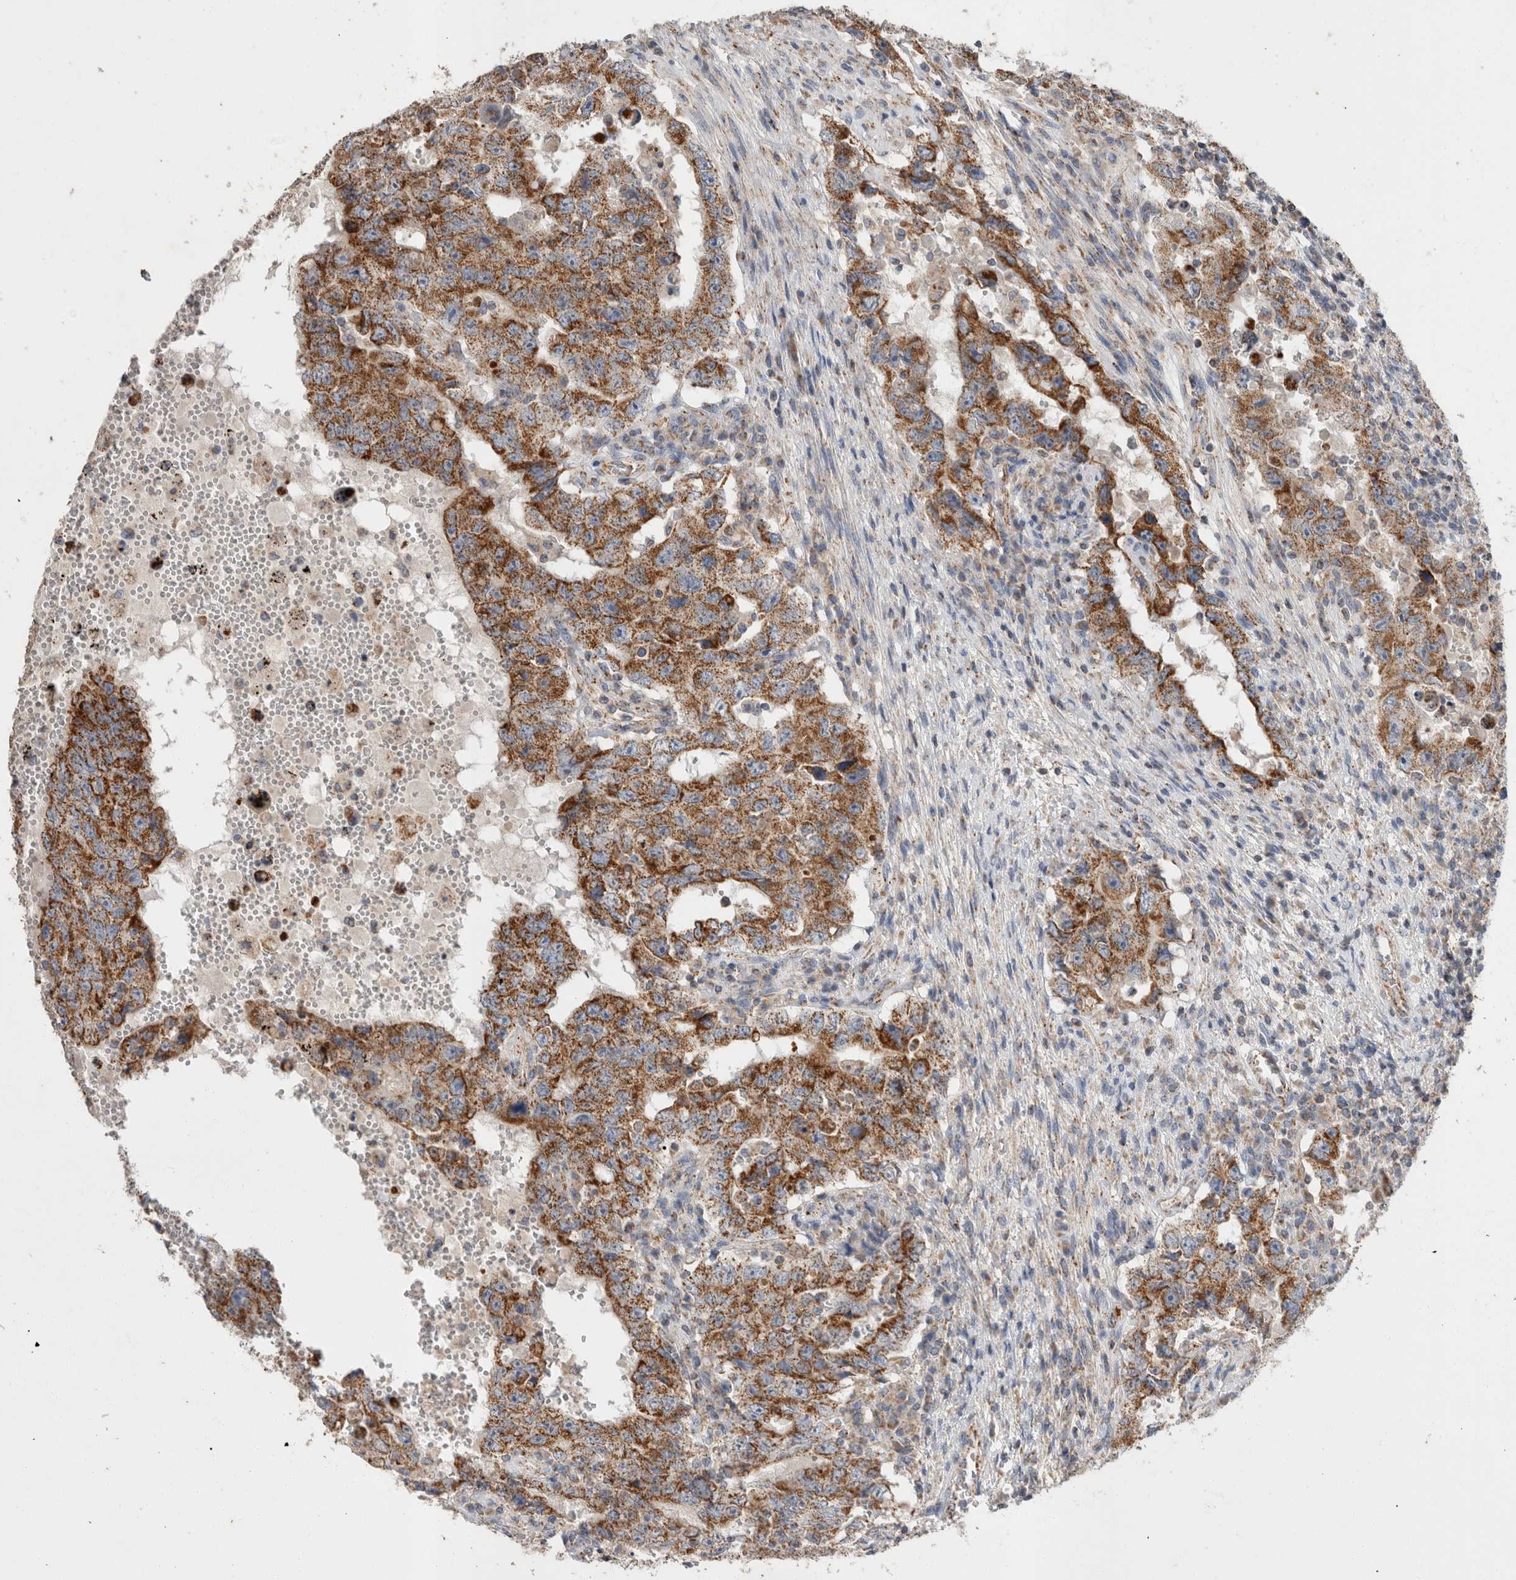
{"staining": {"intensity": "strong", "quantity": ">75%", "location": "cytoplasmic/membranous"}, "tissue": "testis cancer", "cell_type": "Tumor cells", "image_type": "cancer", "snomed": [{"axis": "morphology", "description": "Carcinoma, Embryonal, NOS"}, {"axis": "topography", "description": "Testis"}], "caption": "High-magnification brightfield microscopy of testis cancer (embryonal carcinoma) stained with DAB (brown) and counterstained with hematoxylin (blue). tumor cells exhibit strong cytoplasmic/membranous positivity is appreciated in about>75% of cells.", "gene": "IARS2", "patient": {"sex": "male", "age": 26}}